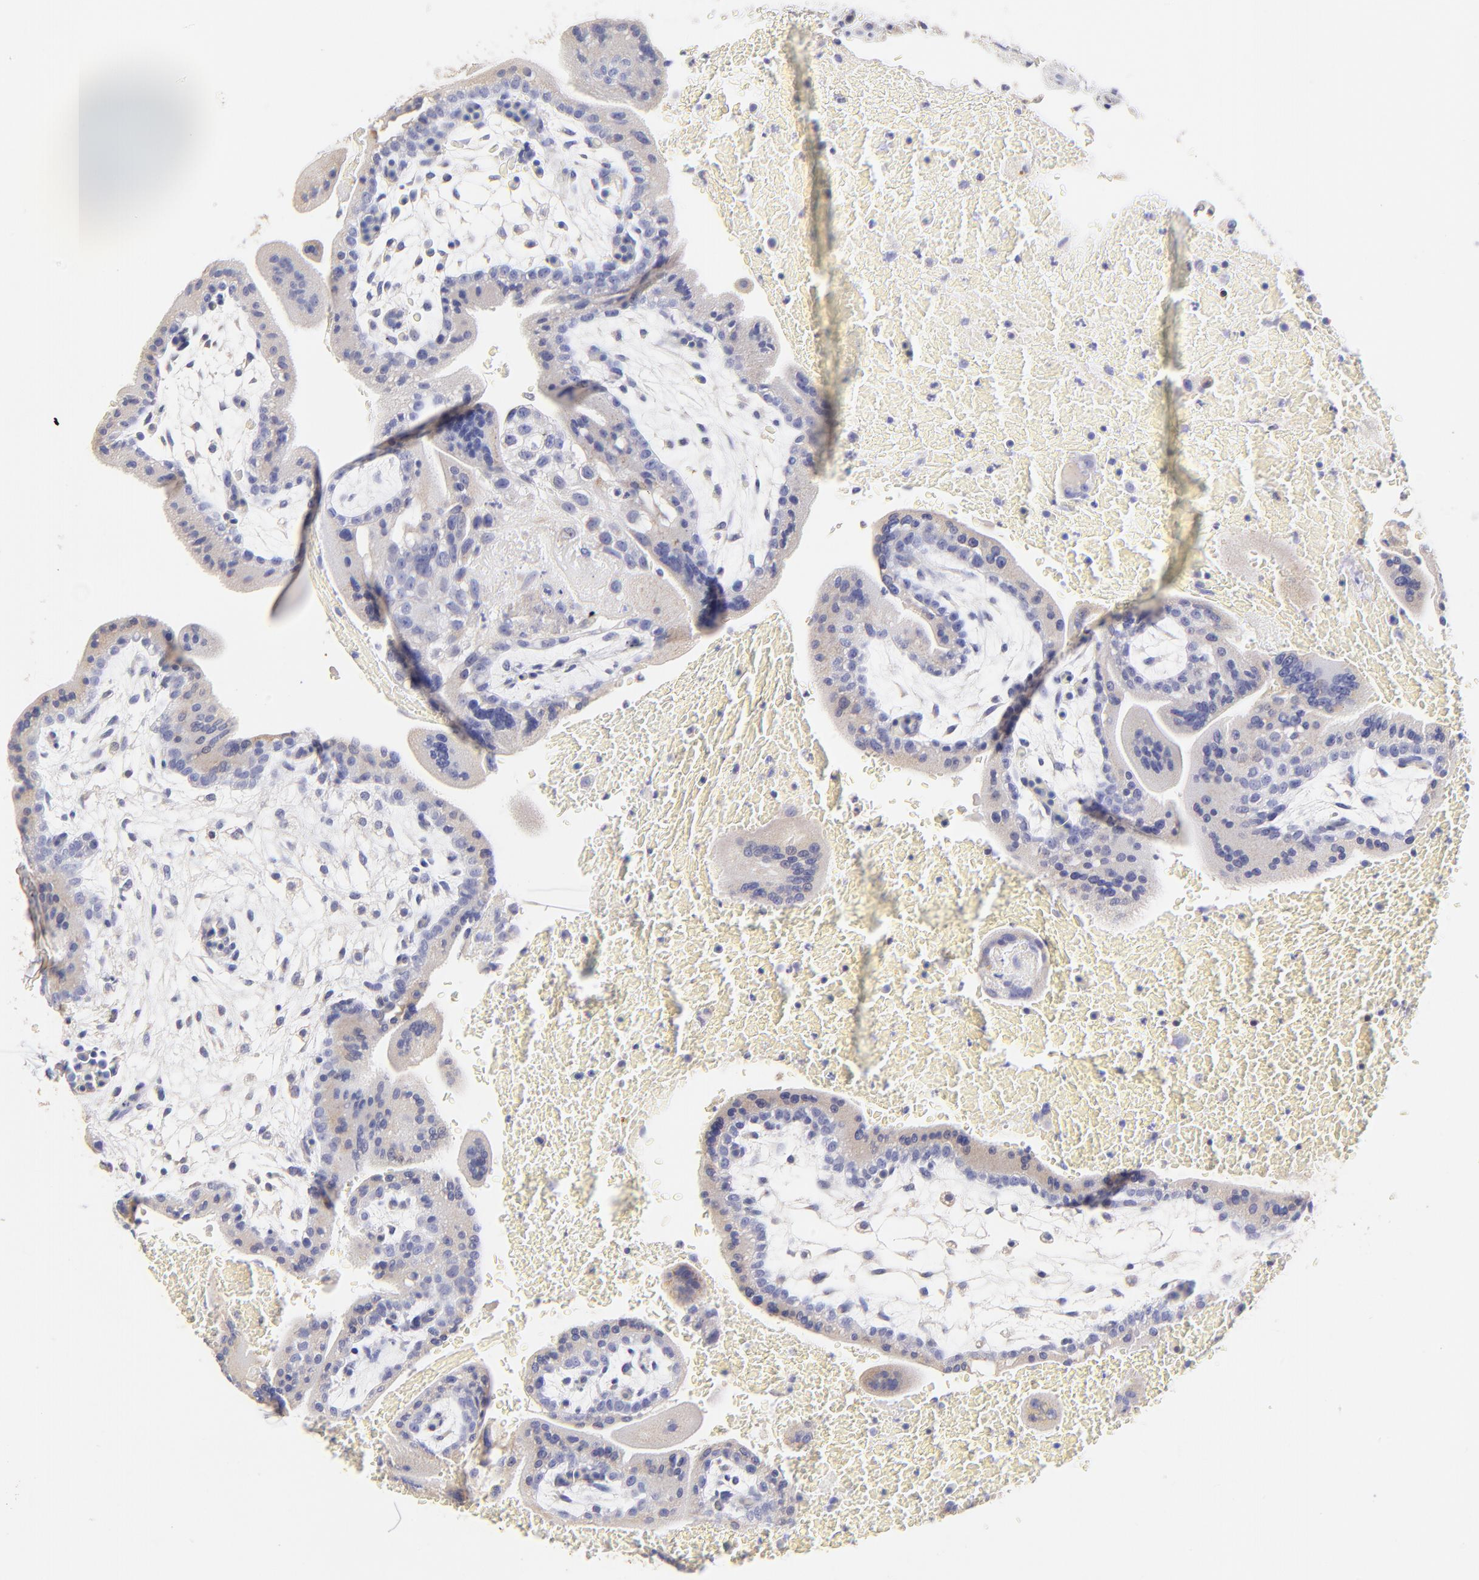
{"staining": {"intensity": "weak", "quantity": "25%-75%", "location": "cytoplasmic/membranous"}, "tissue": "placenta", "cell_type": "Trophoblastic cells", "image_type": "normal", "snomed": [{"axis": "morphology", "description": "Normal tissue, NOS"}, {"axis": "topography", "description": "Placenta"}], "caption": "Brown immunohistochemical staining in benign human placenta exhibits weak cytoplasmic/membranous expression in about 25%-75% of trophoblastic cells.", "gene": "ASB9", "patient": {"sex": "female", "age": 35}}